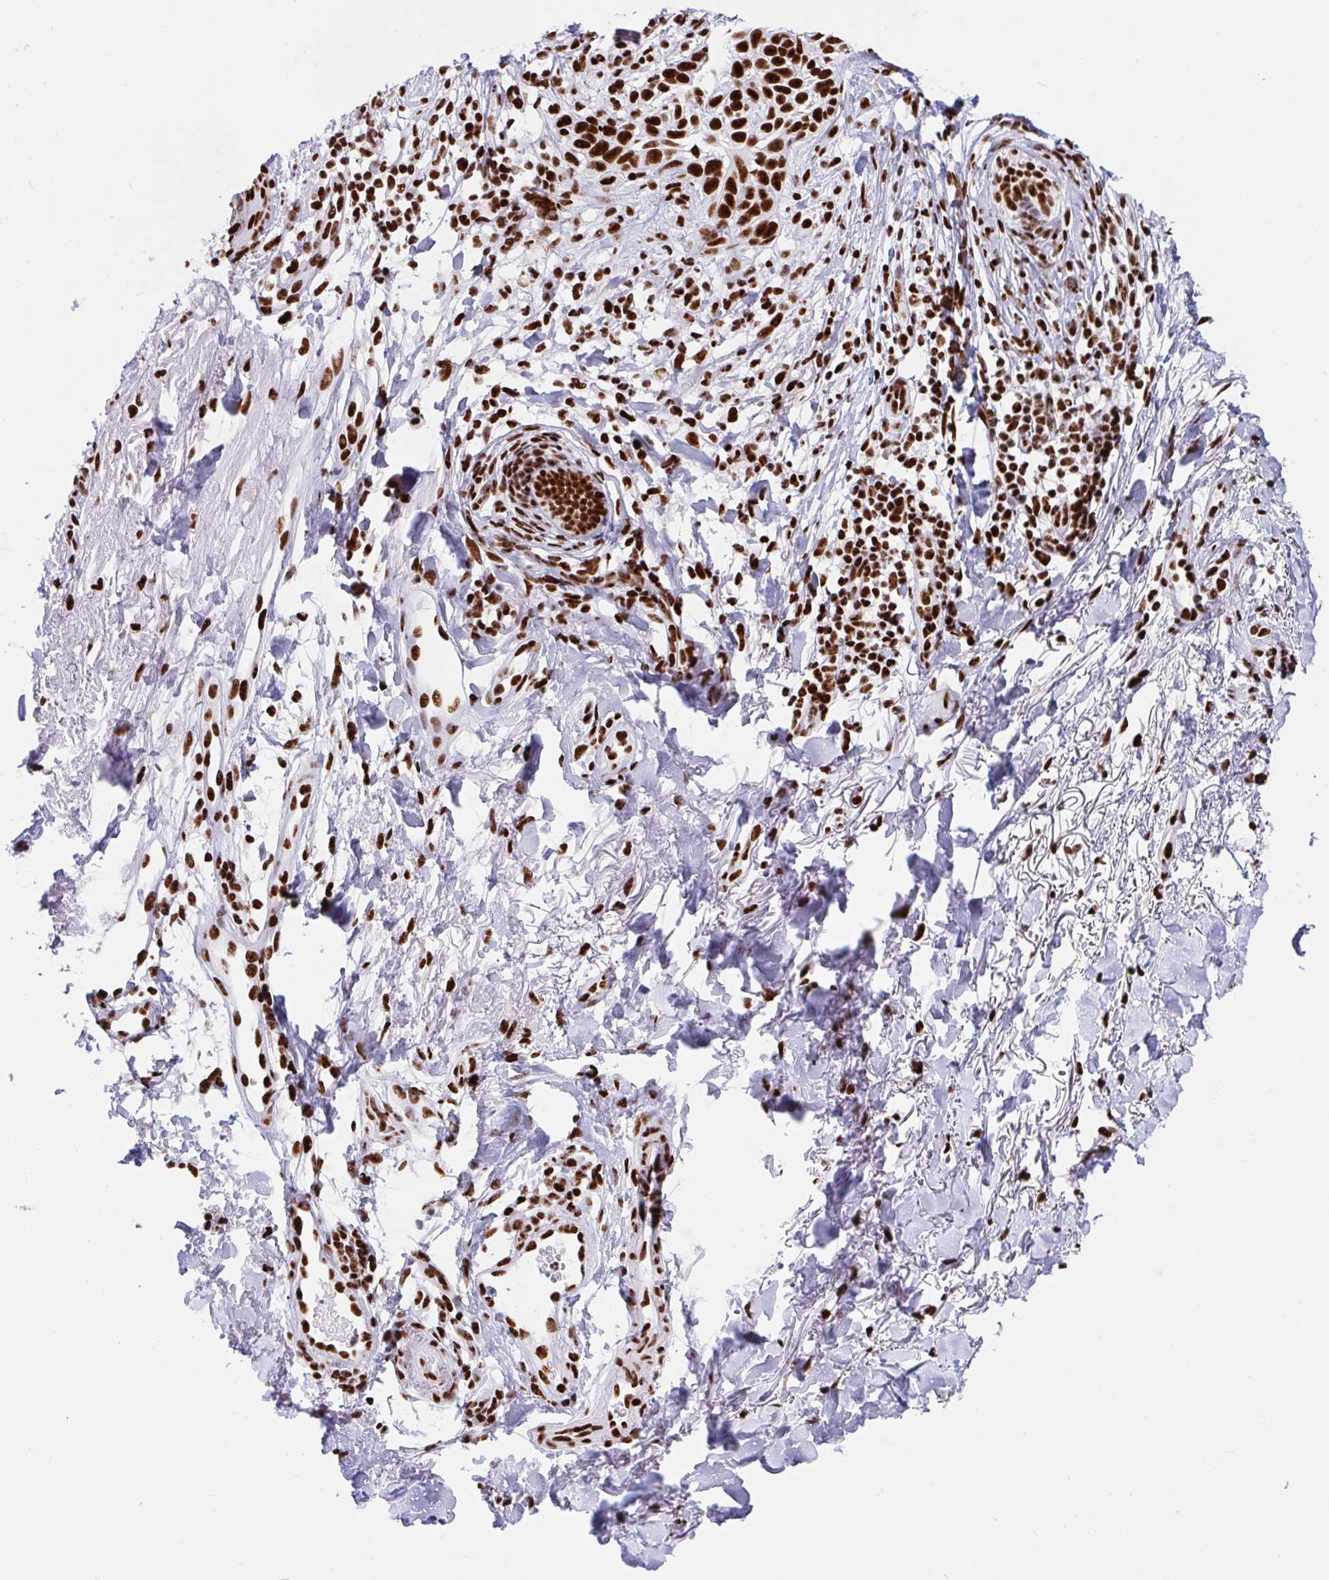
{"staining": {"intensity": "strong", "quantity": ">75%", "location": "nuclear"}, "tissue": "skin cancer", "cell_type": "Tumor cells", "image_type": "cancer", "snomed": [{"axis": "morphology", "description": "Basal cell carcinoma"}, {"axis": "topography", "description": "Skin"}, {"axis": "topography", "description": "Skin of face"}], "caption": "This photomicrograph demonstrates immunohistochemistry staining of skin basal cell carcinoma, with high strong nuclear positivity in about >75% of tumor cells.", "gene": "IKZF2", "patient": {"sex": "female", "age": 90}}